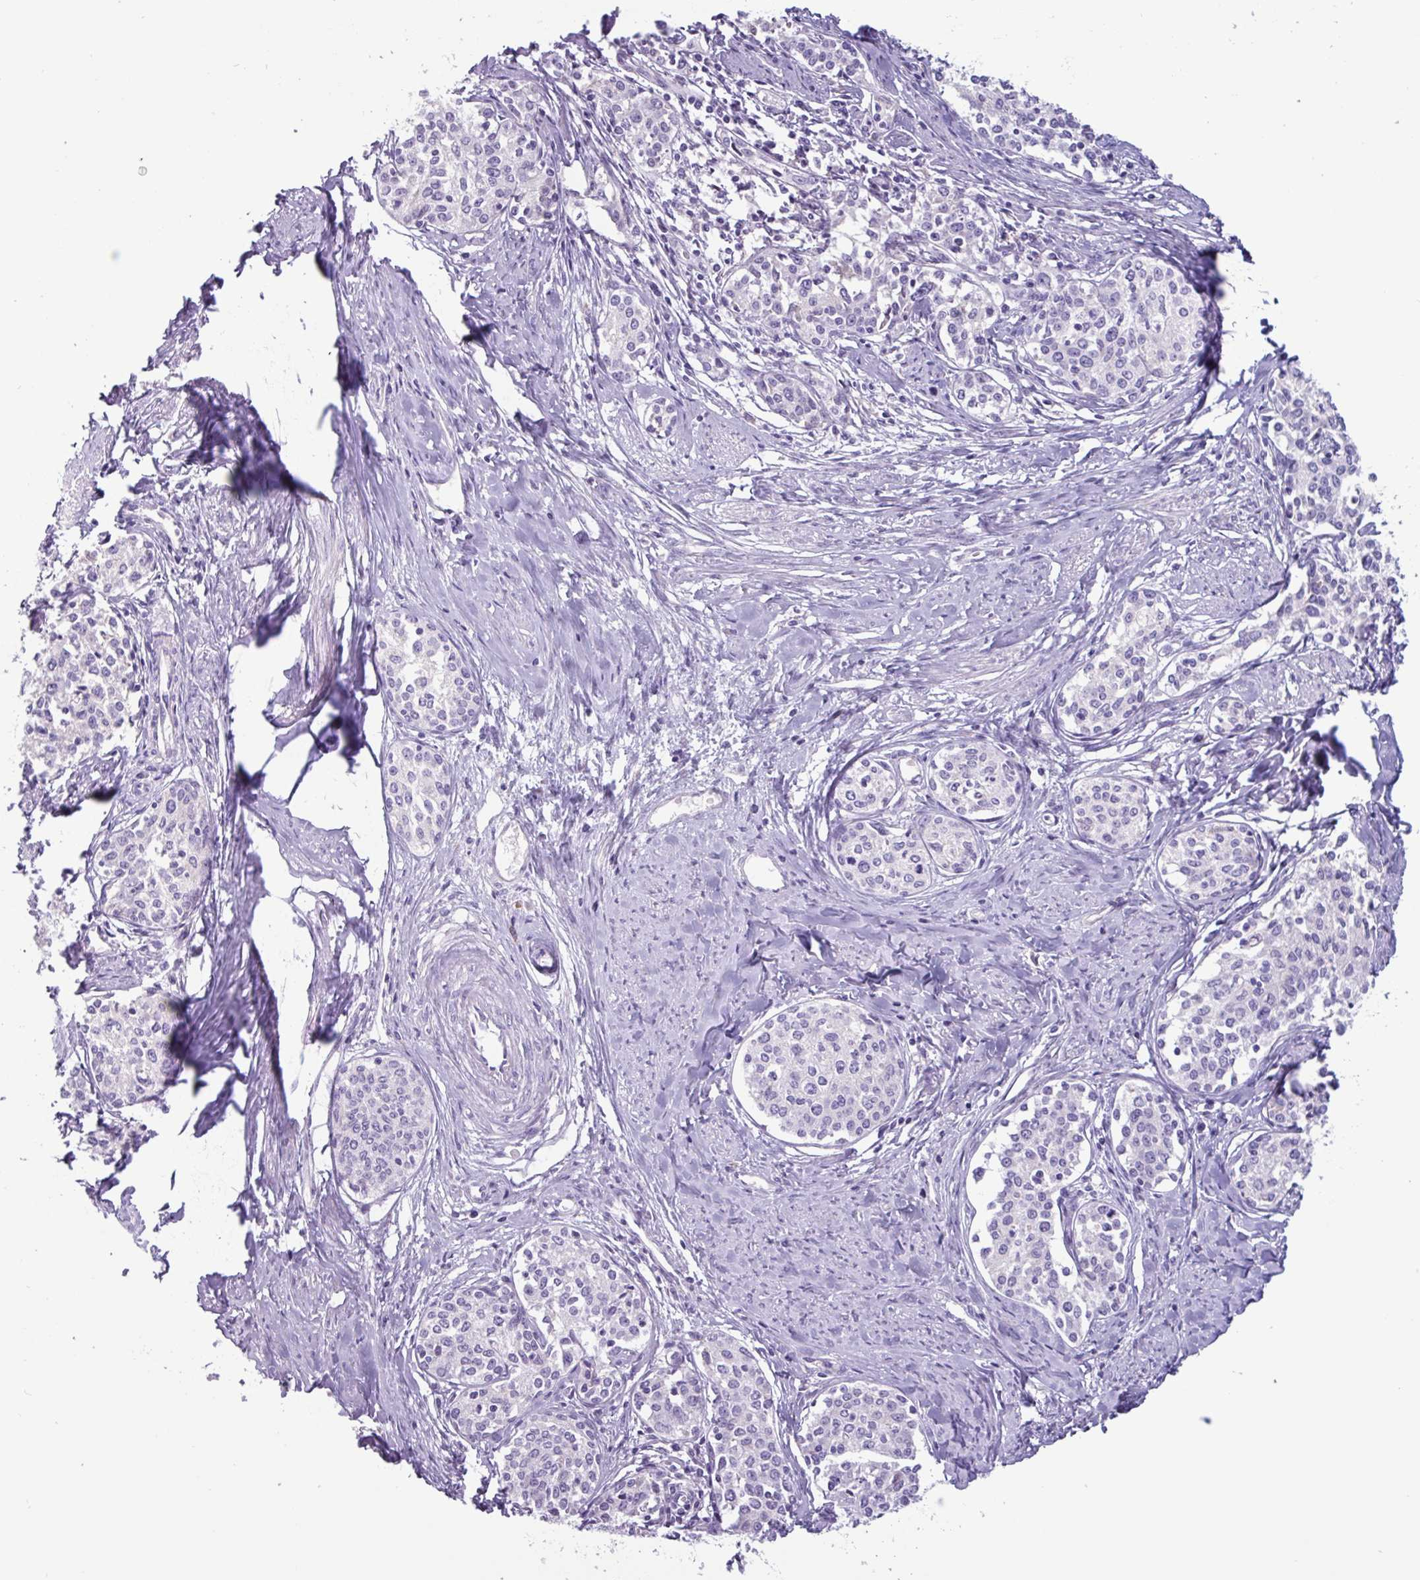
{"staining": {"intensity": "negative", "quantity": "none", "location": "none"}, "tissue": "cervical cancer", "cell_type": "Tumor cells", "image_type": "cancer", "snomed": [{"axis": "morphology", "description": "Squamous cell carcinoma, NOS"}, {"axis": "morphology", "description": "Adenocarcinoma, NOS"}, {"axis": "topography", "description": "Cervix"}], "caption": "Immunohistochemistry (IHC) photomicrograph of neoplastic tissue: human cervical cancer stained with DAB reveals no significant protein expression in tumor cells.", "gene": "ADGRE1", "patient": {"sex": "female", "age": 52}}